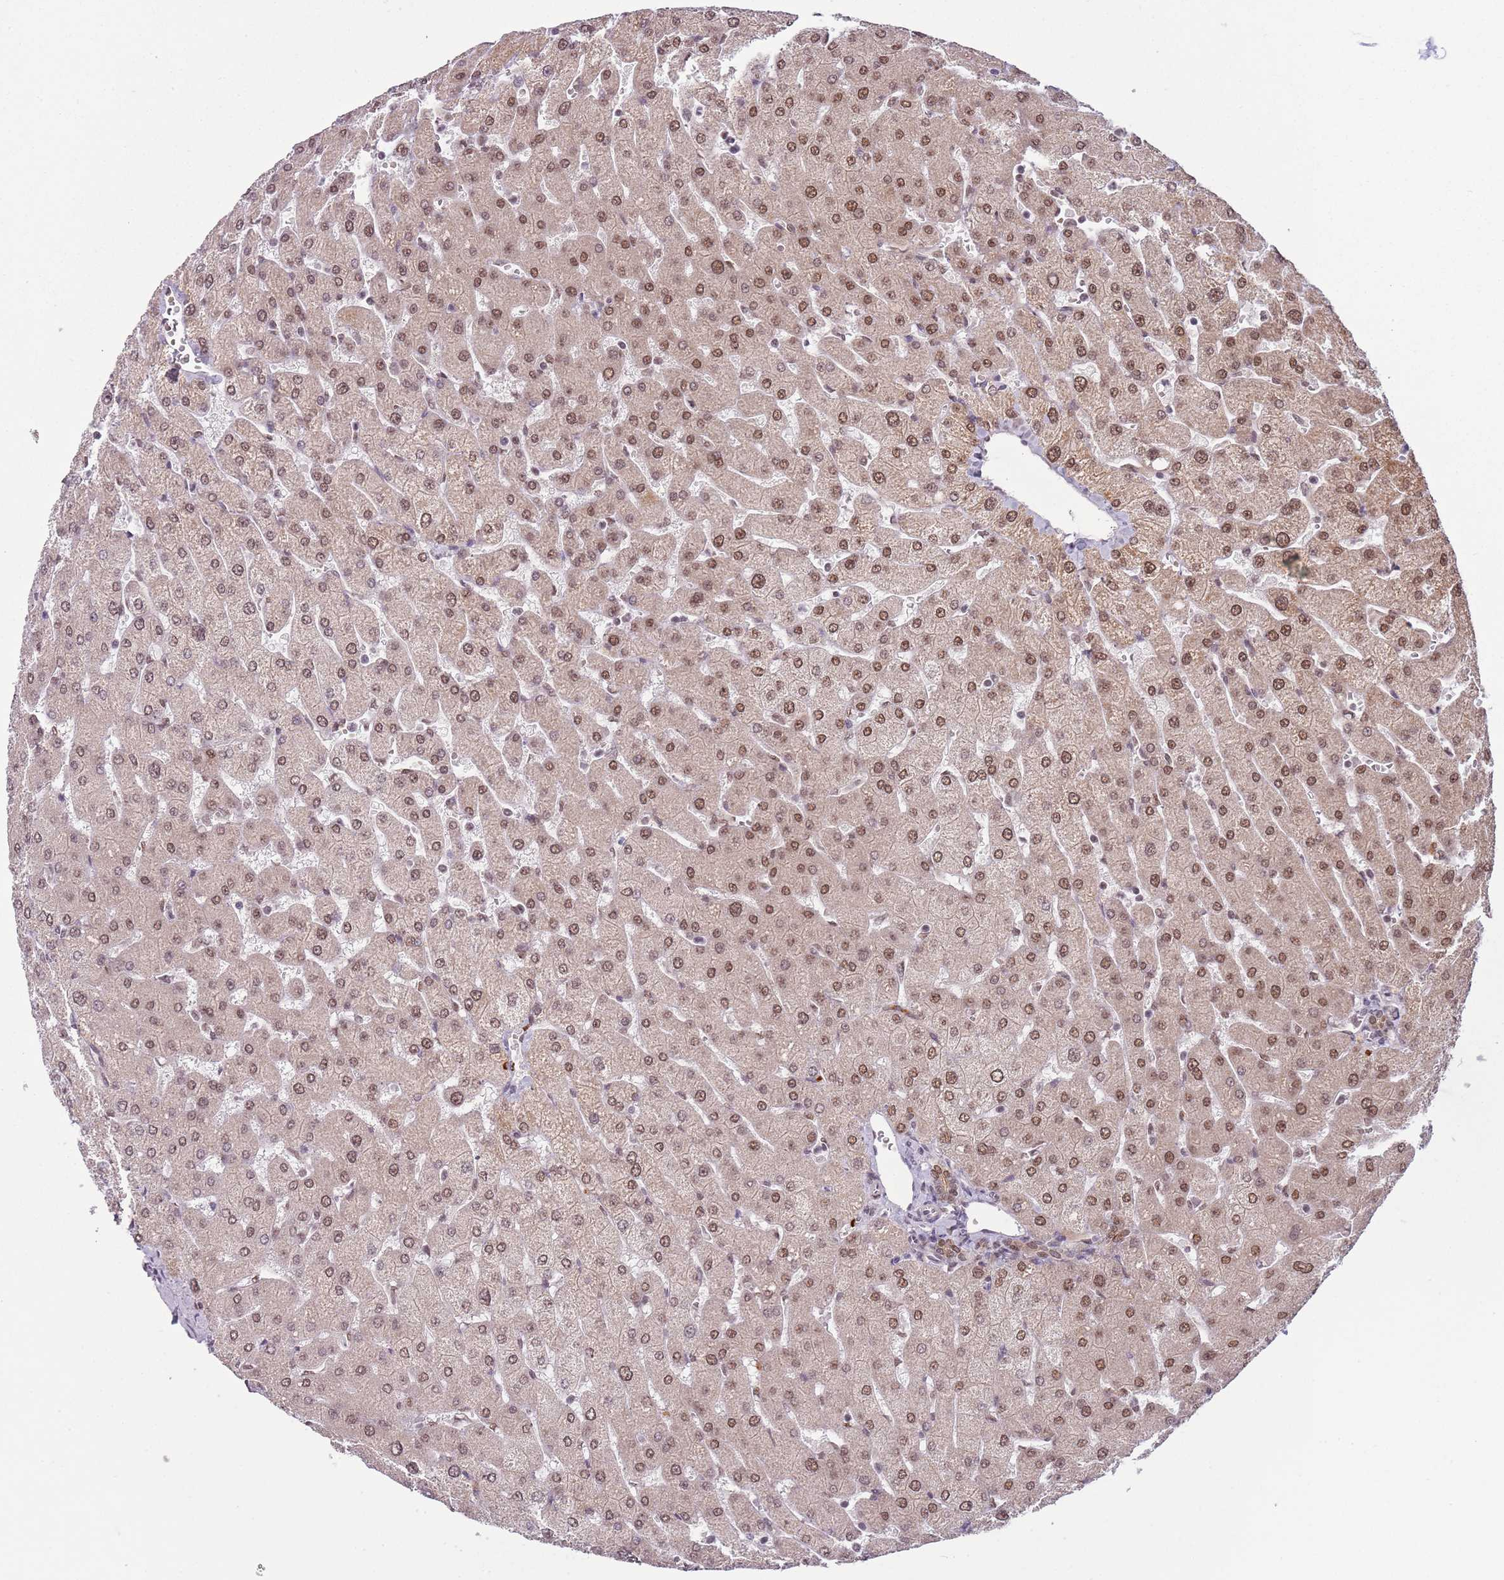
{"staining": {"intensity": "moderate", "quantity": ">75%", "location": "nuclear"}, "tissue": "liver", "cell_type": "Cholangiocytes", "image_type": "normal", "snomed": [{"axis": "morphology", "description": "Normal tissue, NOS"}, {"axis": "topography", "description": "Liver"}], "caption": "Immunohistochemistry (IHC) image of benign human liver stained for a protein (brown), which displays medium levels of moderate nuclear positivity in about >75% of cholangiocytes.", "gene": "FAM120AOS", "patient": {"sex": "male", "age": 55}}